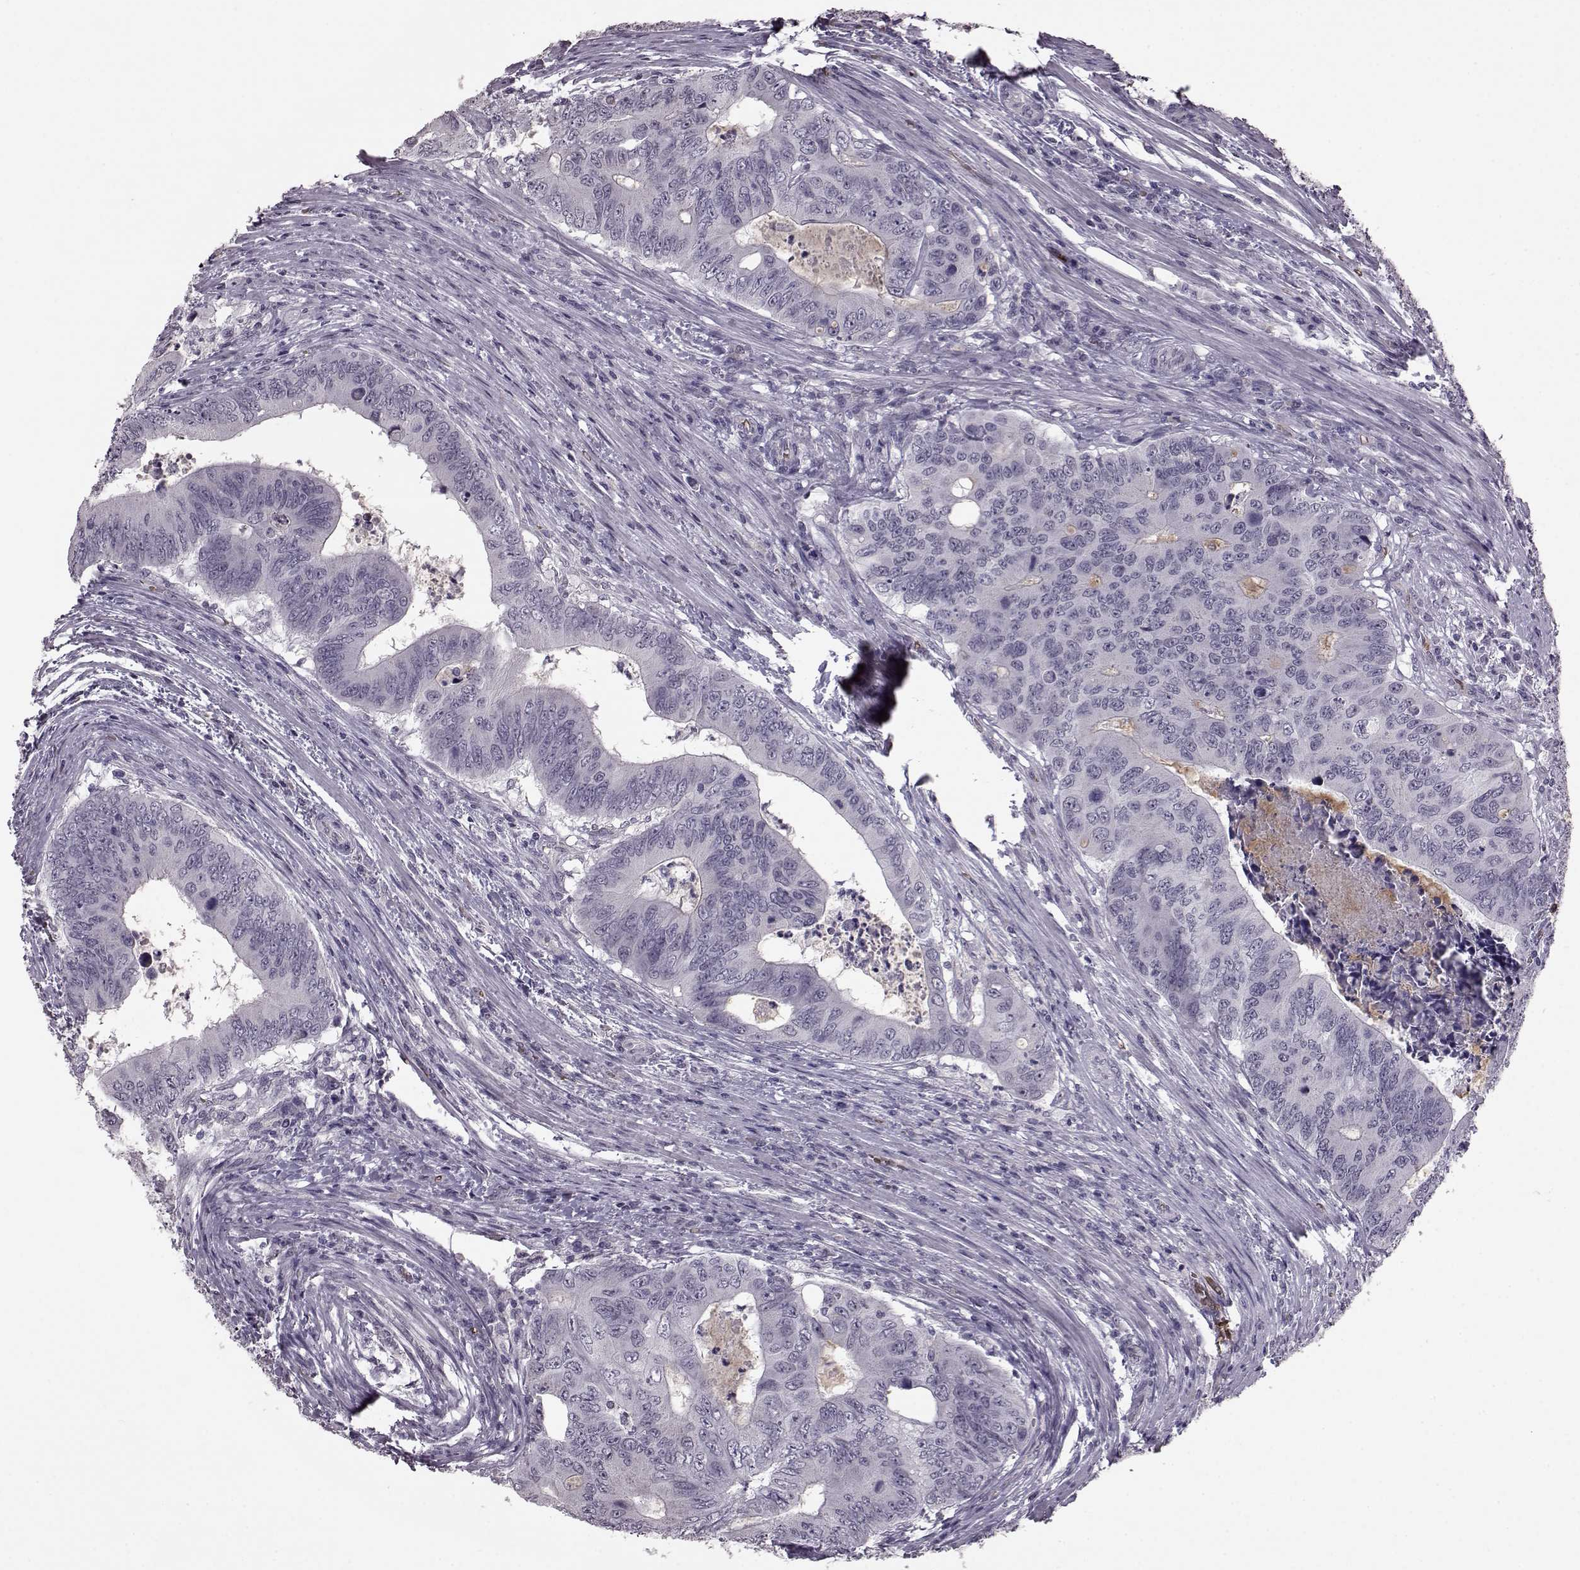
{"staining": {"intensity": "negative", "quantity": "none", "location": "none"}, "tissue": "colorectal cancer", "cell_type": "Tumor cells", "image_type": "cancer", "snomed": [{"axis": "morphology", "description": "Adenocarcinoma, NOS"}, {"axis": "topography", "description": "Colon"}], "caption": "DAB (3,3'-diaminobenzidine) immunohistochemical staining of colorectal cancer shows no significant expression in tumor cells.", "gene": "PROP1", "patient": {"sex": "male", "age": 53}}